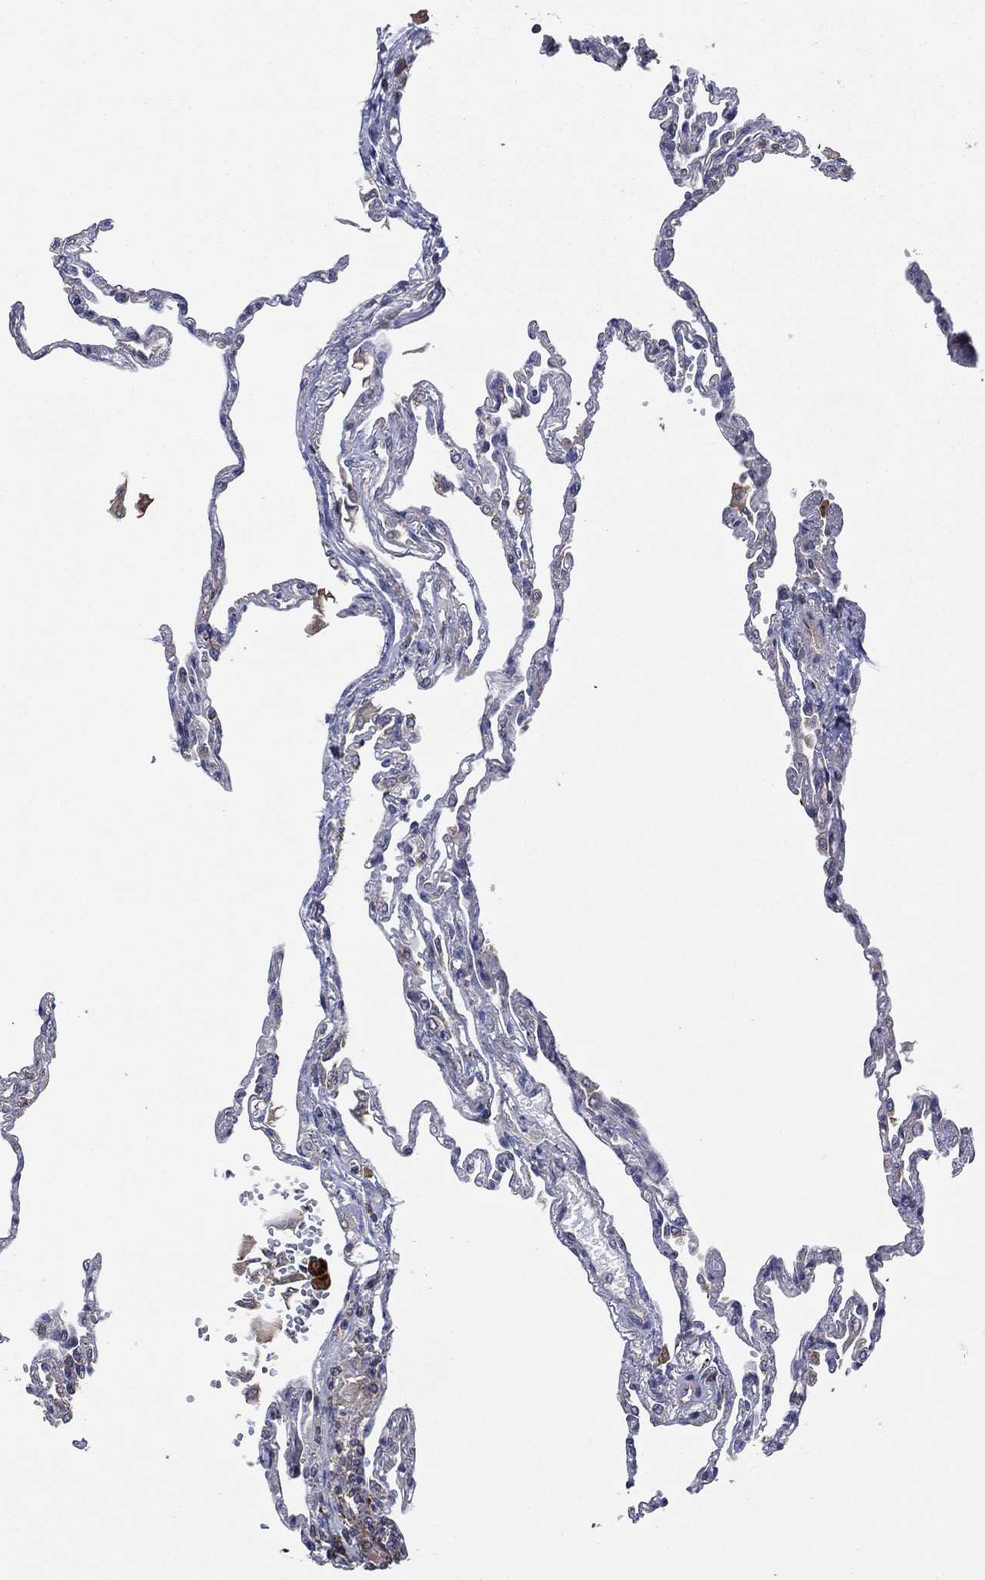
{"staining": {"intensity": "negative", "quantity": "none", "location": "none"}, "tissue": "lung", "cell_type": "Alveolar cells", "image_type": "normal", "snomed": [{"axis": "morphology", "description": "Normal tissue, NOS"}, {"axis": "topography", "description": "Lung"}], "caption": "IHC micrograph of benign human lung stained for a protein (brown), which displays no positivity in alveolar cells.", "gene": "C2orf76", "patient": {"sex": "male", "age": 78}}